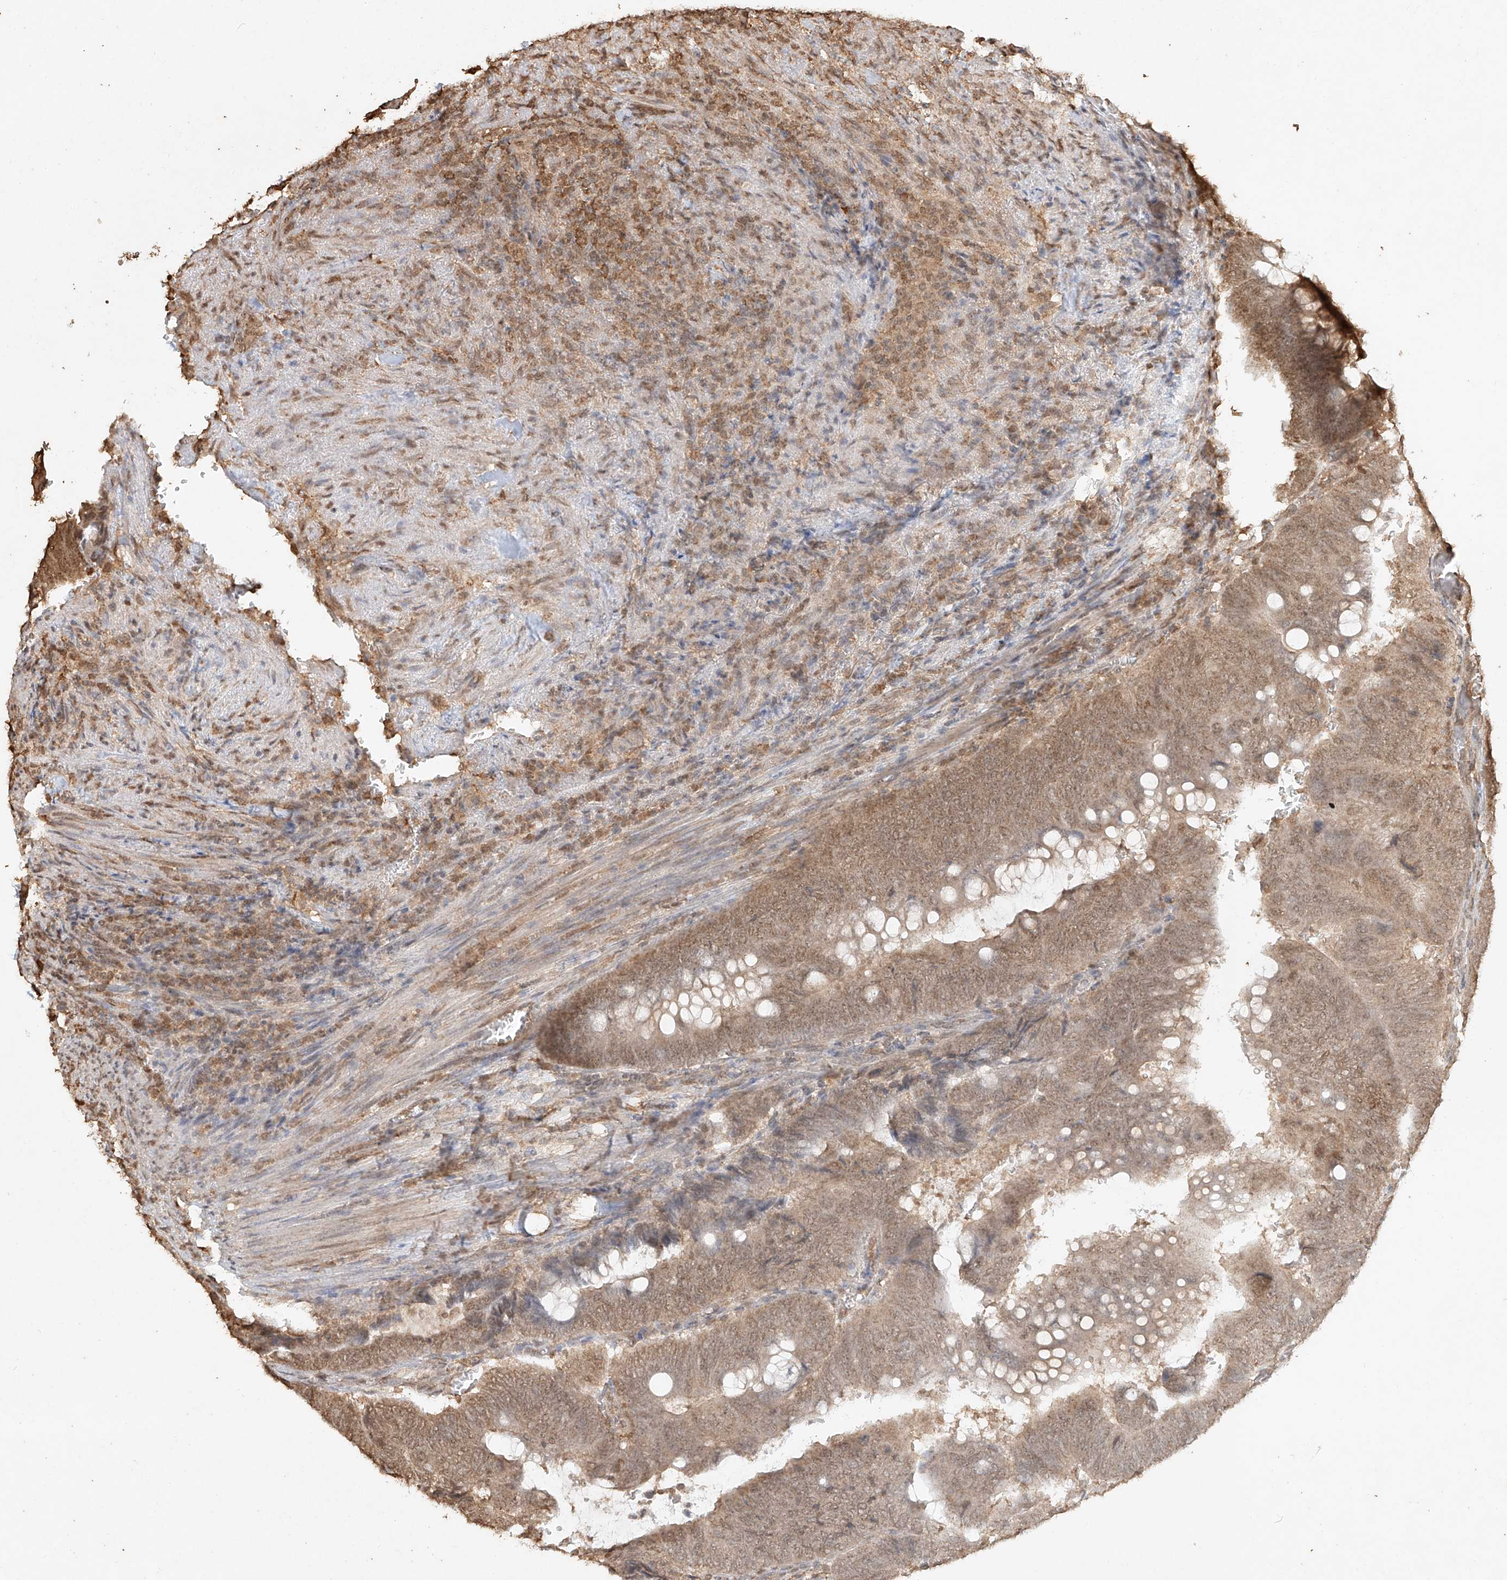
{"staining": {"intensity": "moderate", "quantity": ">75%", "location": "cytoplasmic/membranous,nuclear"}, "tissue": "colorectal cancer", "cell_type": "Tumor cells", "image_type": "cancer", "snomed": [{"axis": "morphology", "description": "Normal tissue, NOS"}, {"axis": "morphology", "description": "Adenocarcinoma, NOS"}, {"axis": "topography", "description": "Rectum"}, {"axis": "topography", "description": "Peripheral nerve tissue"}], "caption": "Adenocarcinoma (colorectal) stained with a protein marker demonstrates moderate staining in tumor cells.", "gene": "TIGAR", "patient": {"sex": "male", "age": 92}}